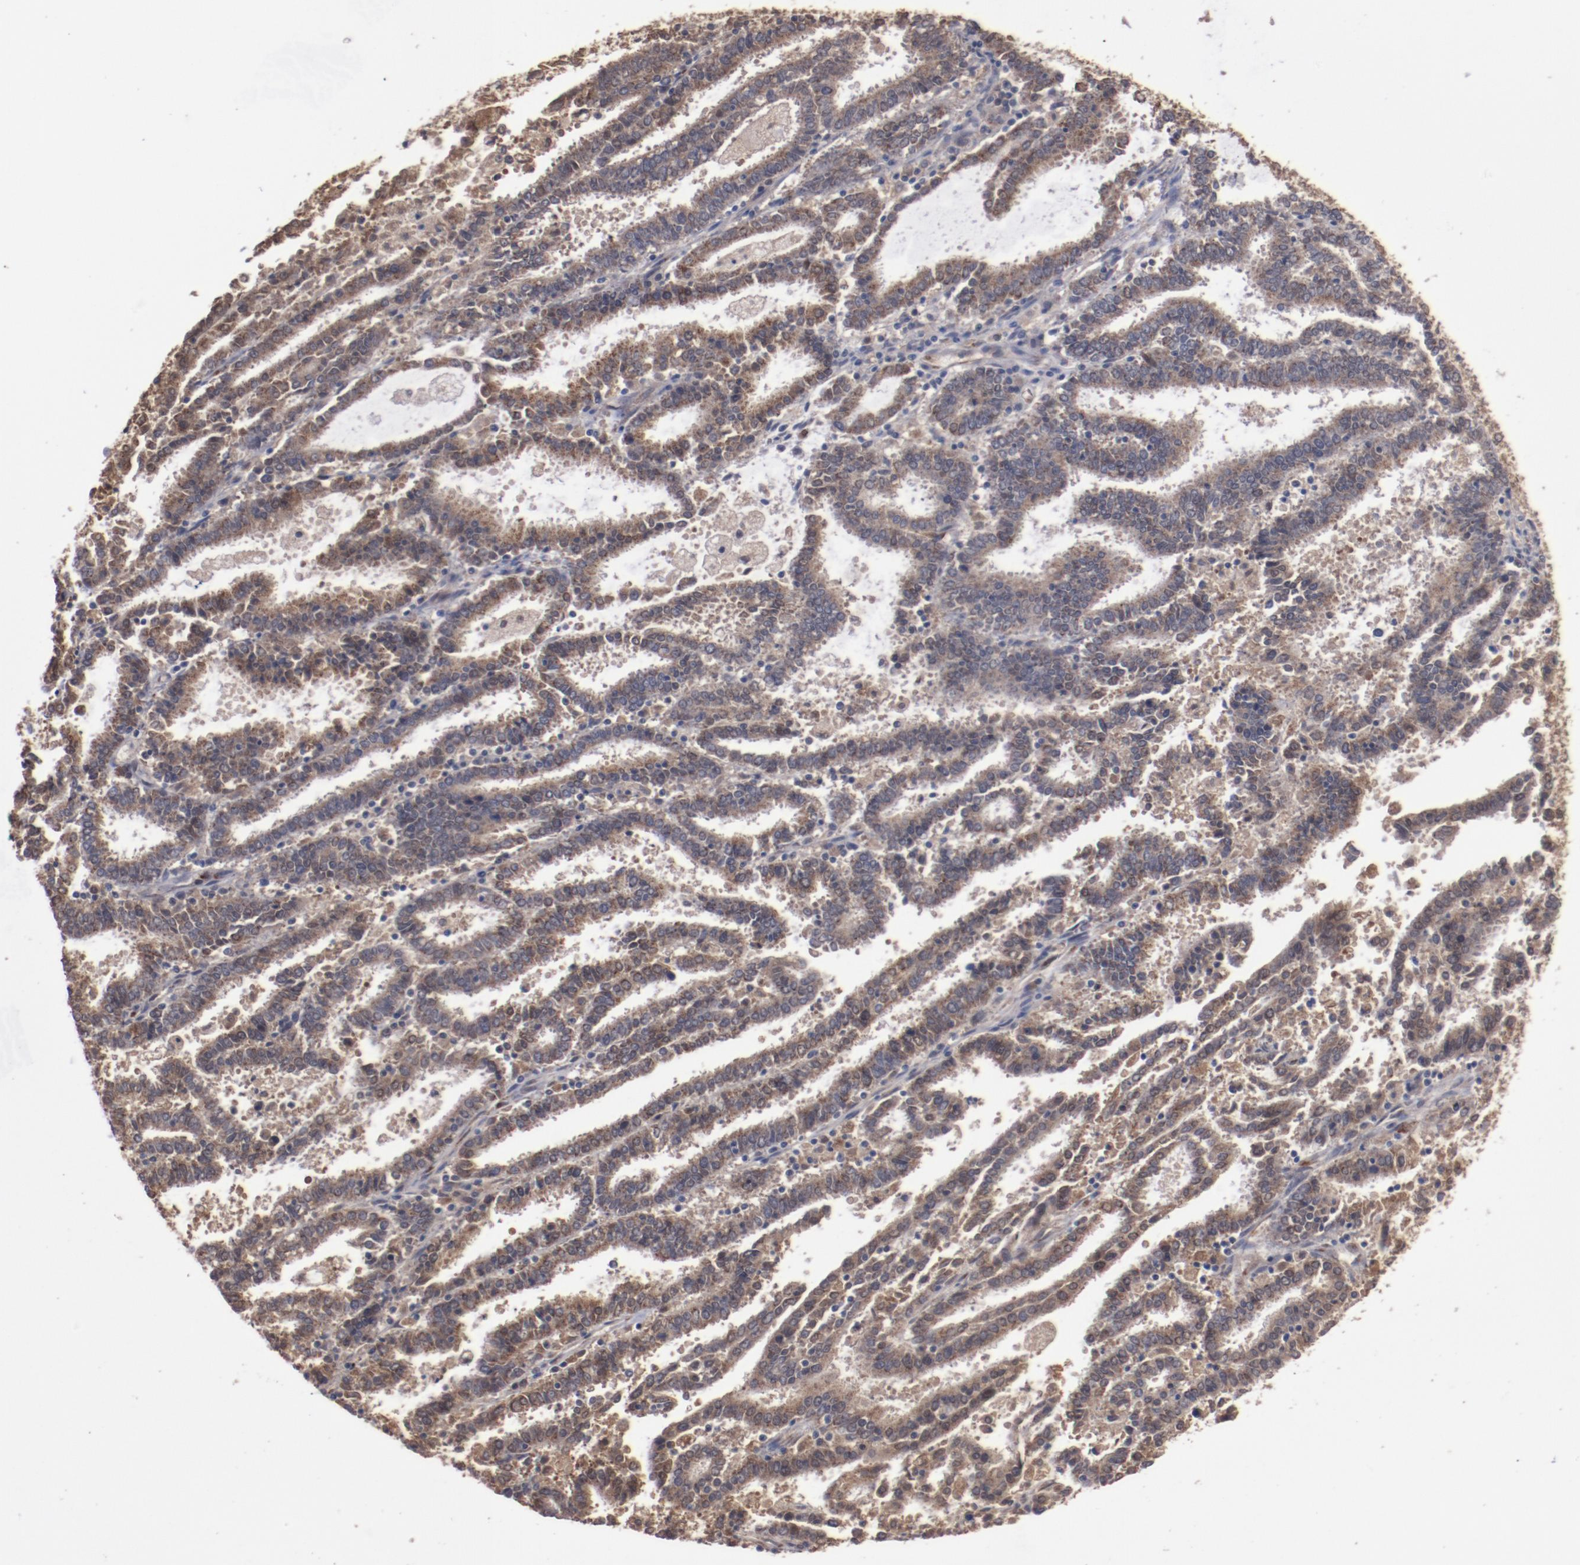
{"staining": {"intensity": "moderate", "quantity": ">75%", "location": "cytoplasmic/membranous"}, "tissue": "endometrial cancer", "cell_type": "Tumor cells", "image_type": "cancer", "snomed": [{"axis": "morphology", "description": "Adenocarcinoma, NOS"}, {"axis": "topography", "description": "Uterus"}], "caption": "This image demonstrates immunohistochemistry (IHC) staining of endometrial adenocarcinoma, with medium moderate cytoplasmic/membranous positivity in about >75% of tumor cells.", "gene": "DIPK2B", "patient": {"sex": "female", "age": 83}}